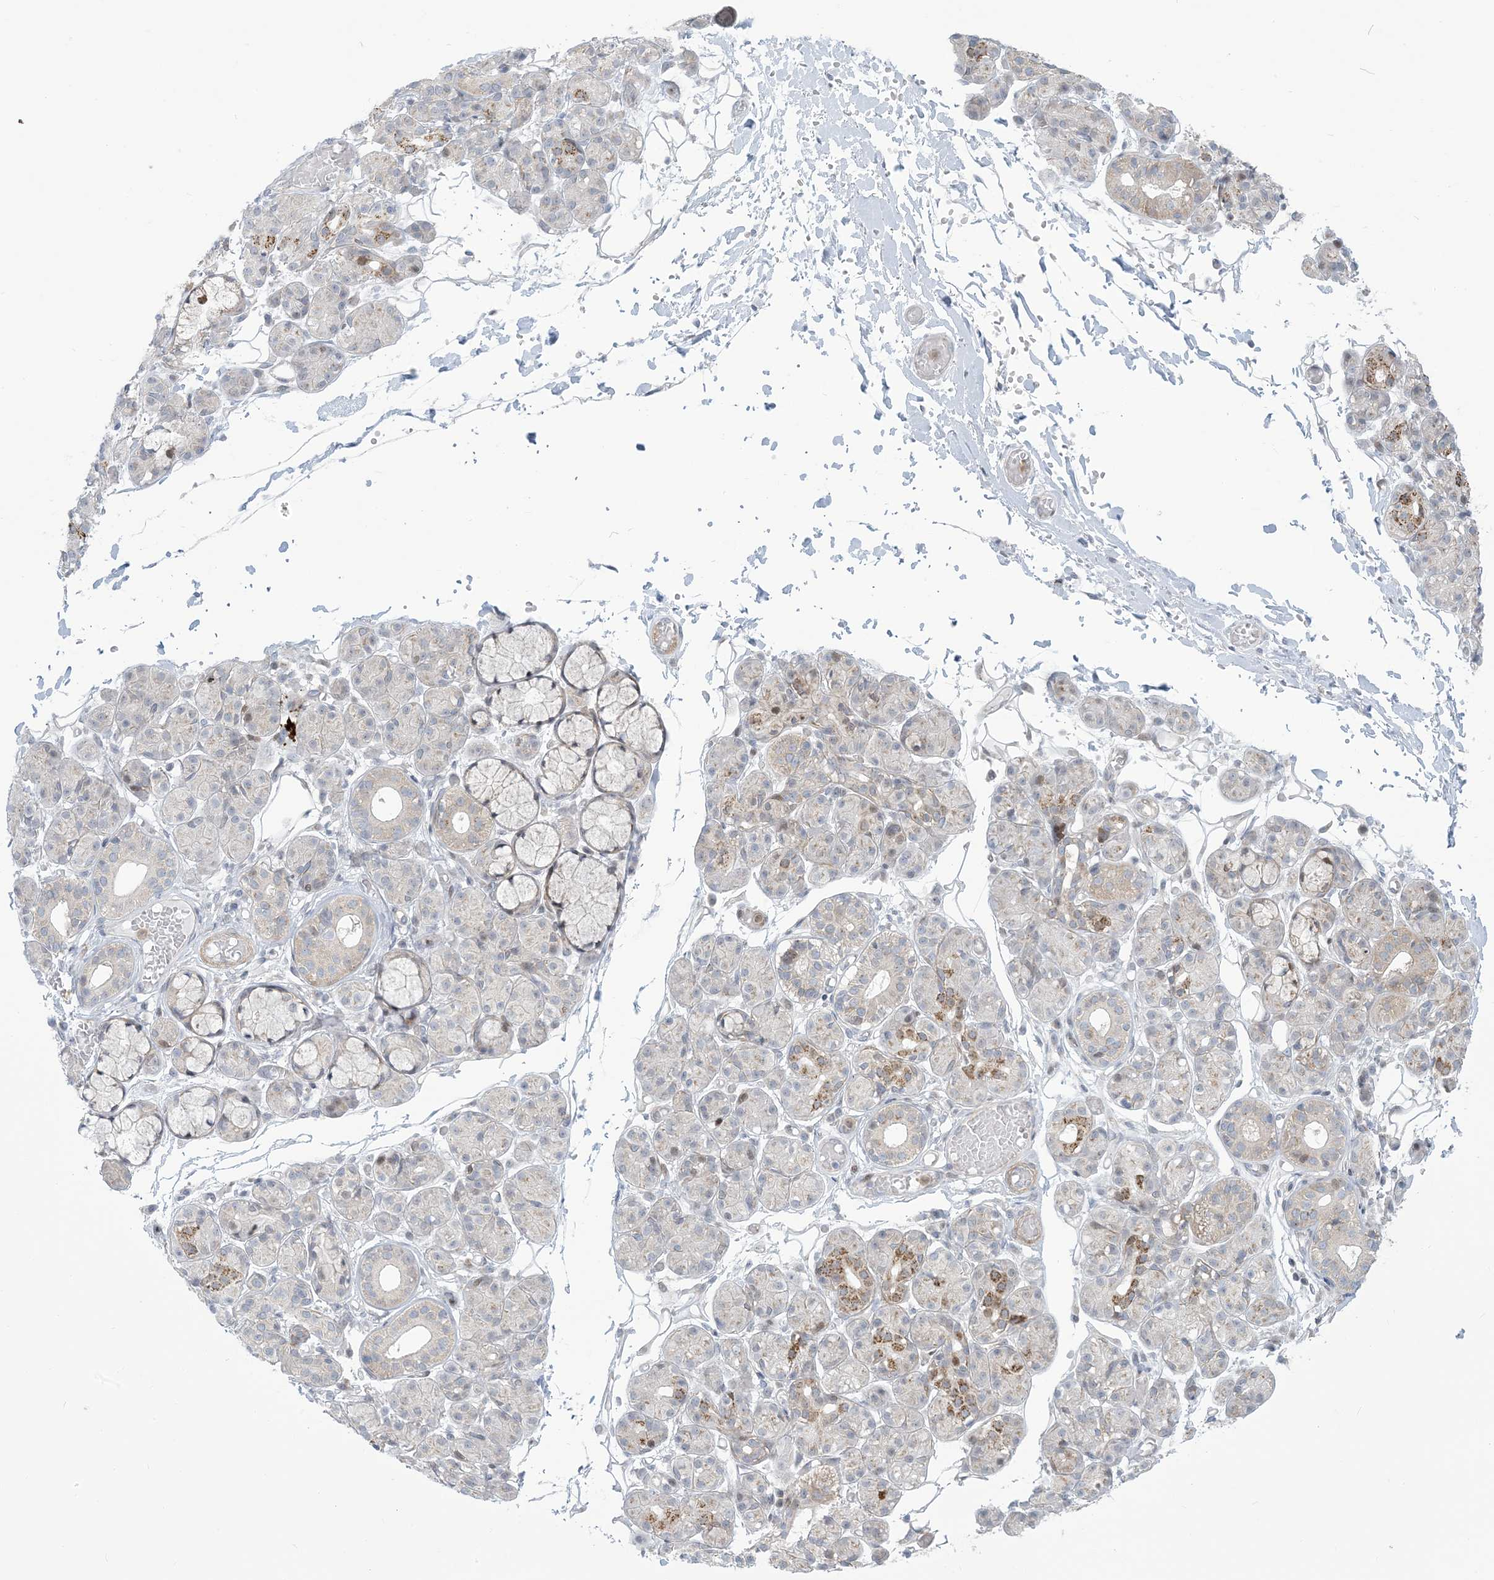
{"staining": {"intensity": "moderate", "quantity": "<25%", "location": "cytoplasmic/membranous"}, "tissue": "salivary gland", "cell_type": "Glandular cells", "image_type": "normal", "snomed": [{"axis": "morphology", "description": "Normal tissue, NOS"}, {"axis": "topography", "description": "Salivary gland"}], "caption": "Immunohistochemistry (IHC) (DAB (3,3'-diaminobenzidine)) staining of normal human salivary gland demonstrates moderate cytoplasmic/membranous protein positivity in approximately <25% of glandular cells. (brown staining indicates protein expression, while blue staining denotes nuclei).", "gene": "AFTPH", "patient": {"sex": "male", "age": 63}}